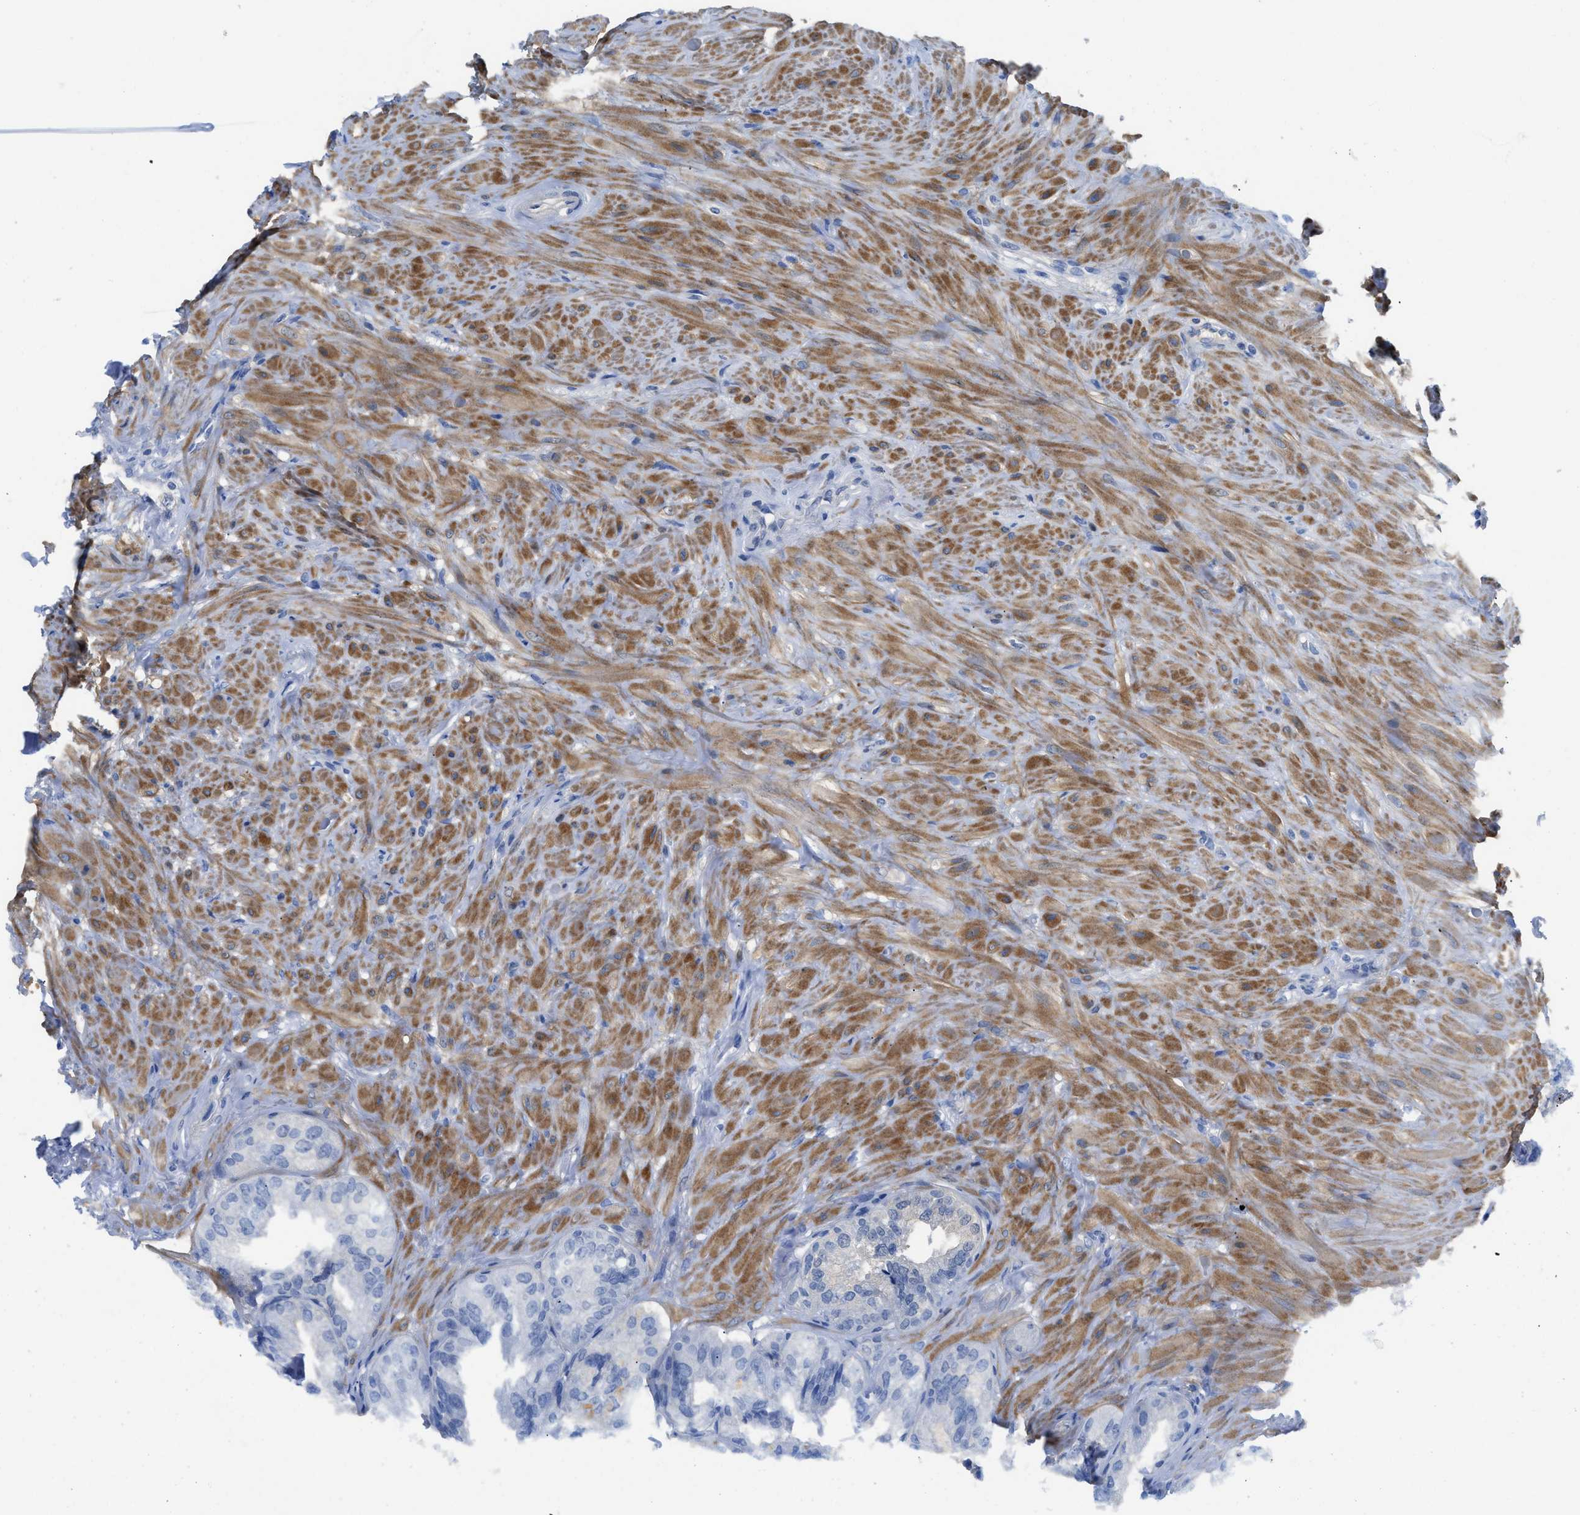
{"staining": {"intensity": "negative", "quantity": "none", "location": "none"}, "tissue": "seminal vesicle", "cell_type": "Glandular cells", "image_type": "normal", "snomed": [{"axis": "morphology", "description": "Normal tissue, NOS"}, {"axis": "topography", "description": "Seminal veicle"}], "caption": "DAB (3,3'-diaminobenzidine) immunohistochemical staining of benign human seminal vesicle displays no significant positivity in glandular cells. (DAB immunohistochemistry (IHC) visualized using brightfield microscopy, high magnification).", "gene": "SLC10A6", "patient": {"sex": "male", "age": 68}}